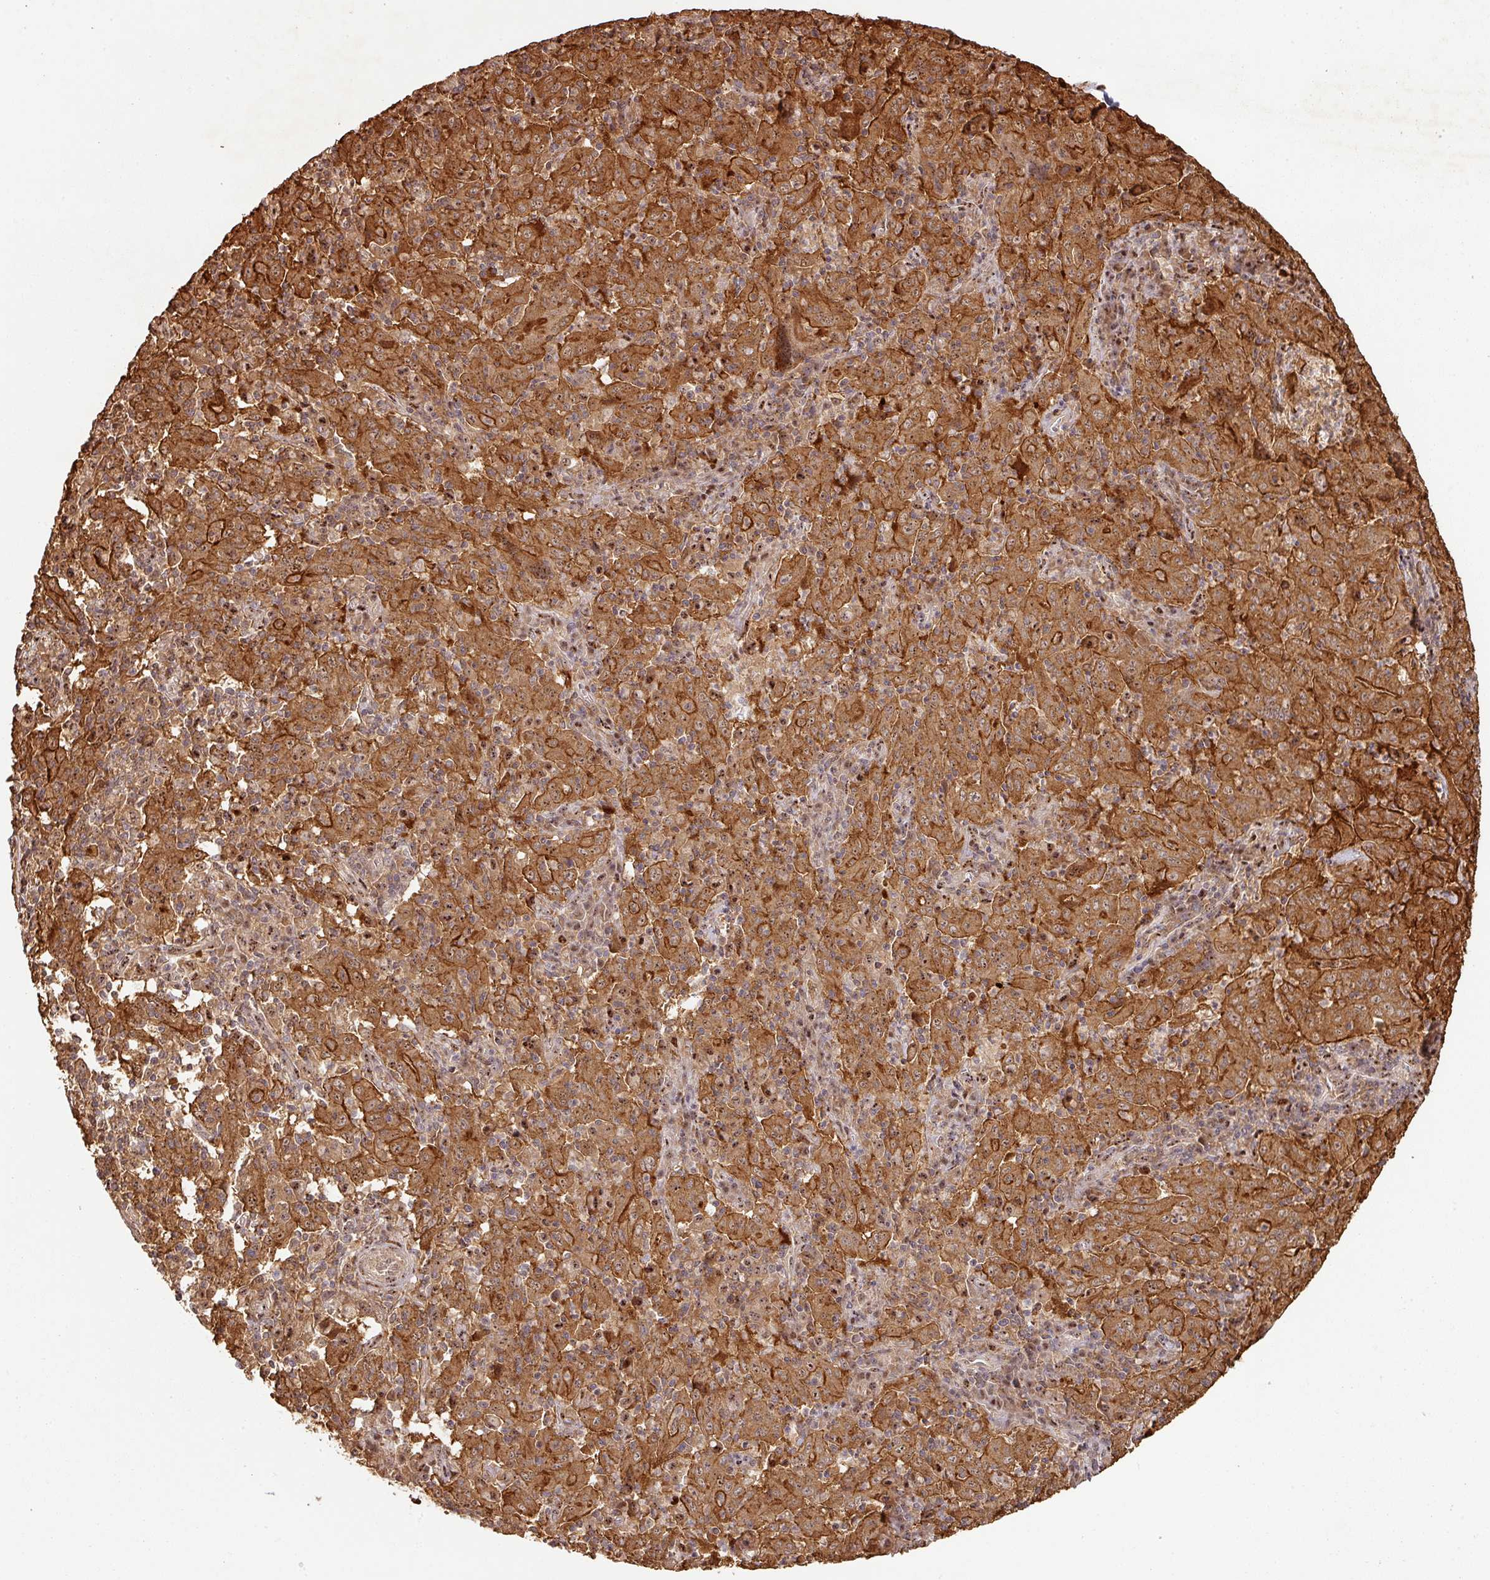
{"staining": {"intensity": "strong", "quantity": ">75%", "location": "cytoplasmic/membranous,nuclear"}, "tissue": "pancreatic cancer", "cell_type": "Tumor cells", "image_type": "cancer", "snomed": [{"axis": "morphology", "description": "Adenocarcinoma, NOS"}, {"axis": "topography", "description": "Pancreas"}], "caption": "Protein expression analysis of pancreatic cancer demonstrates strong cytoplasmic/membranous and nuclear positivity in approximately >75% of tumor cells.", "gene": "ZNF322", "patient": {"sex": "male", "age": 63}}